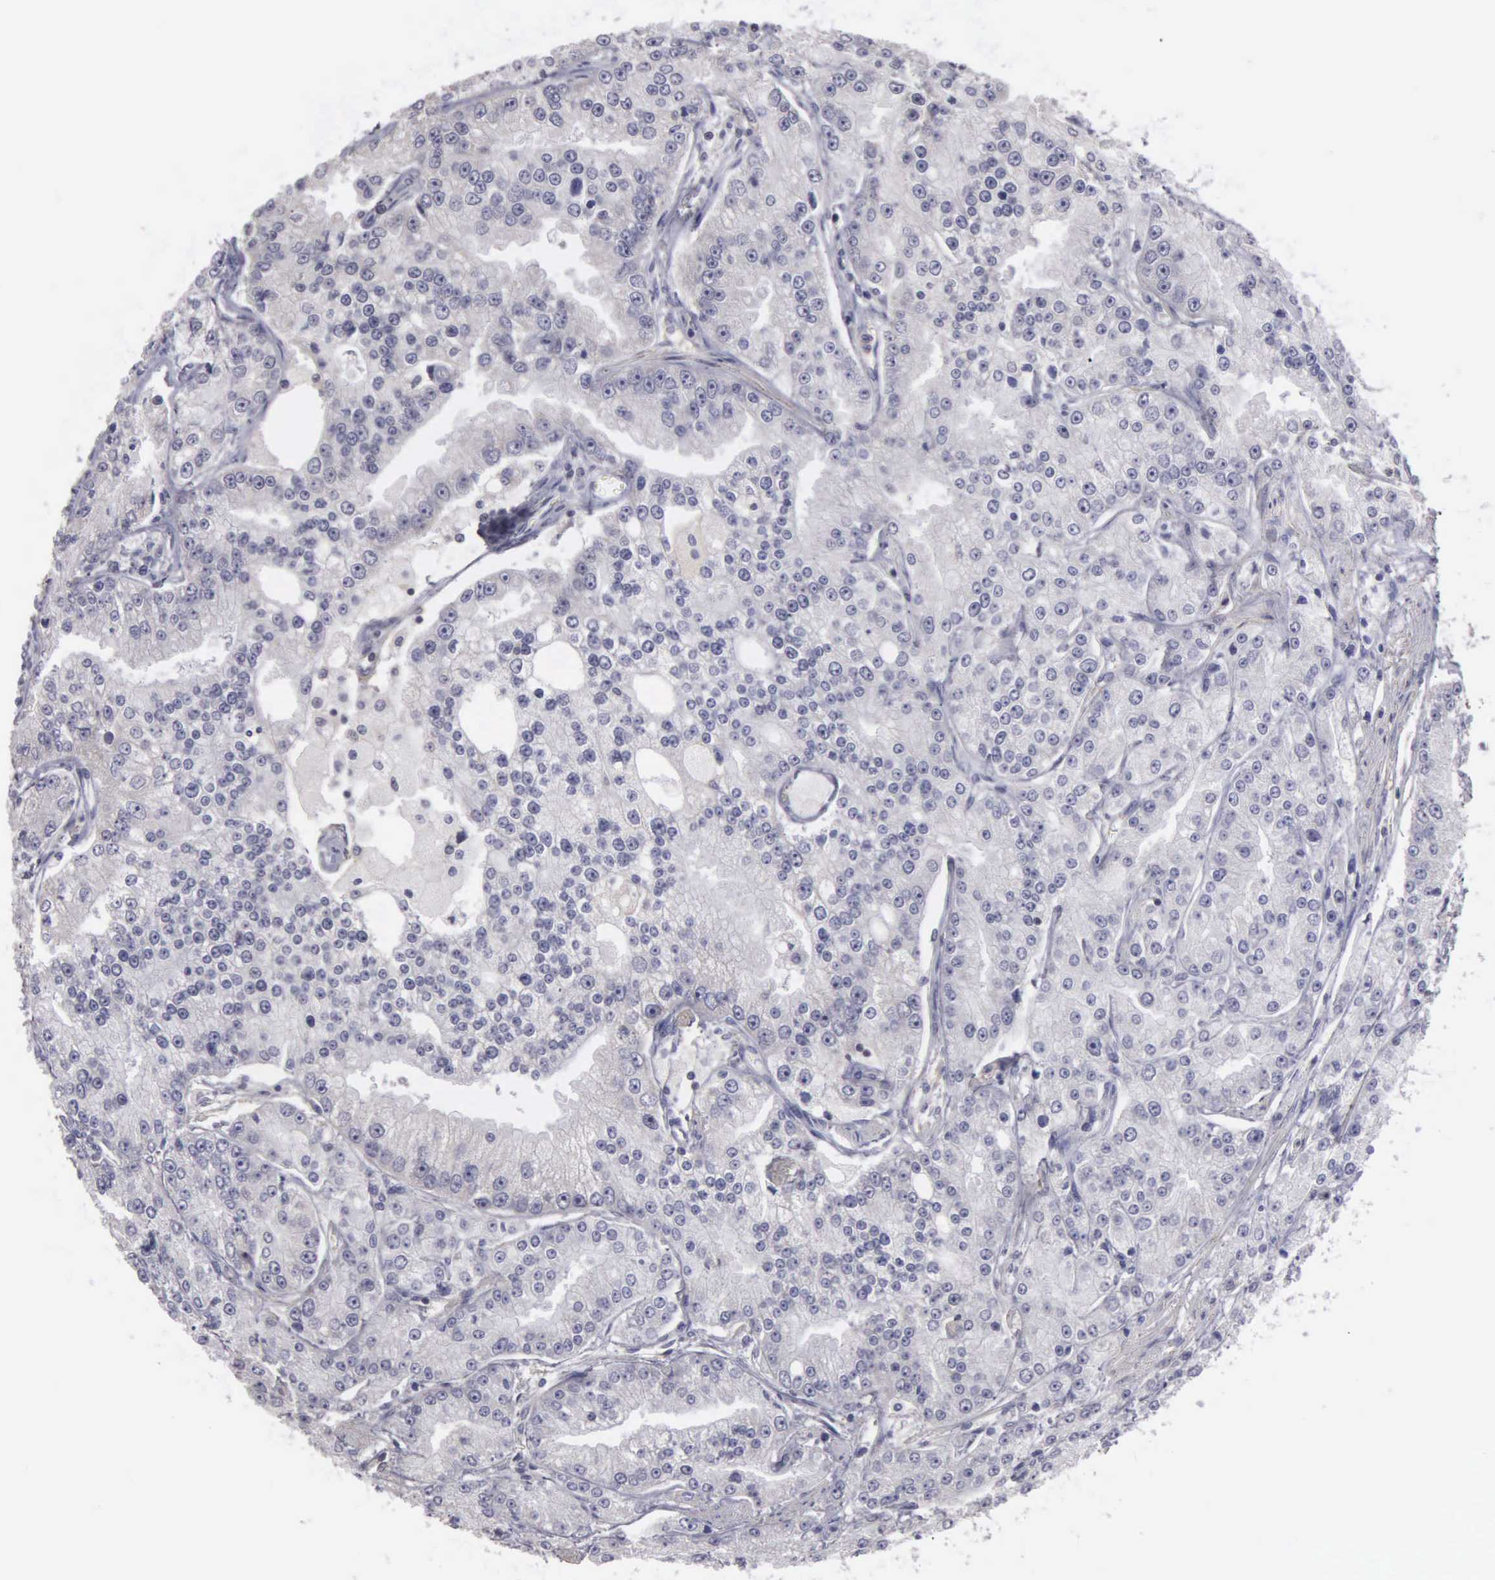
{"staining": {"intensity": "negative", "quantity": "none", "location": "none"}, "tissue": "prostate cancer", "cell_type": "Tumor cells", "image_type": "cancer", "snomed": [{"axis": "morphology", "description": "Adenocarcinoma, Medium grade"}, {"axis": "topography", "description": "Prostate"}], "caption": "IHC of human prostate medium-grade adenocarcinoma shows no expression in tumor cells.", "gene": "BRD1", "patient": {"sex": "male", "age": 72}}